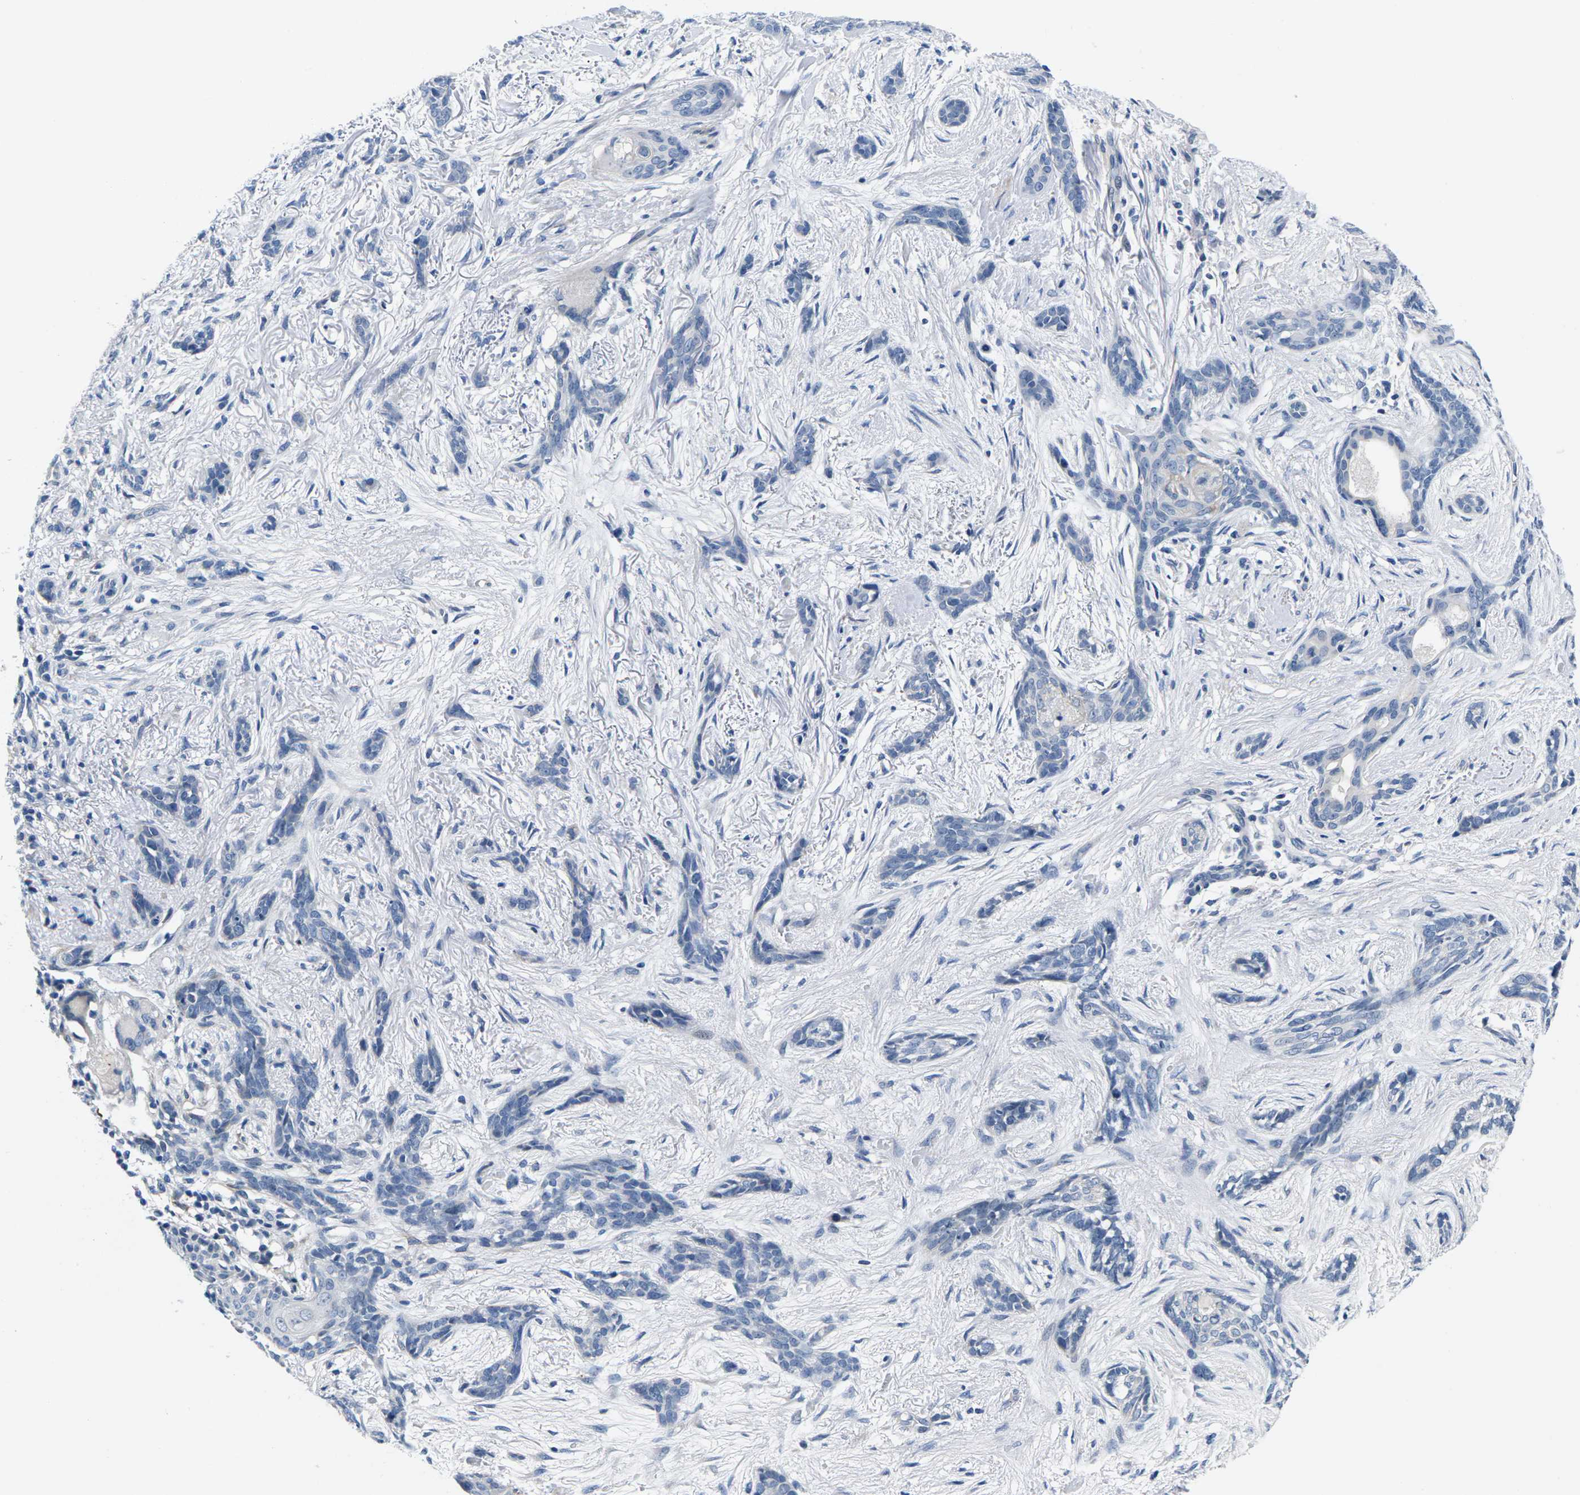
{"staining": {"intensity": "negative", "quantity": "none", "location": "none"}, "tissue": "skin cancer", "cell_type": "Tumor cells", "image_type": "cancer", "snomed": [{"axis": "morphology", "description": "Basal cell carcinoma"}, {"axis": "morphology", "description": "Adnexal tumor, benign"}, {"axis": "topography", "description": "Skin"}], "caption": "Tumor cells show no significant protein positivity in skin basal cell carcinoma. (Brightfield microscopy of DAB immunohistochemistry at high magnification).", "gene": "TSPAN2", "patient": {"sex": "female", "age": 42}}